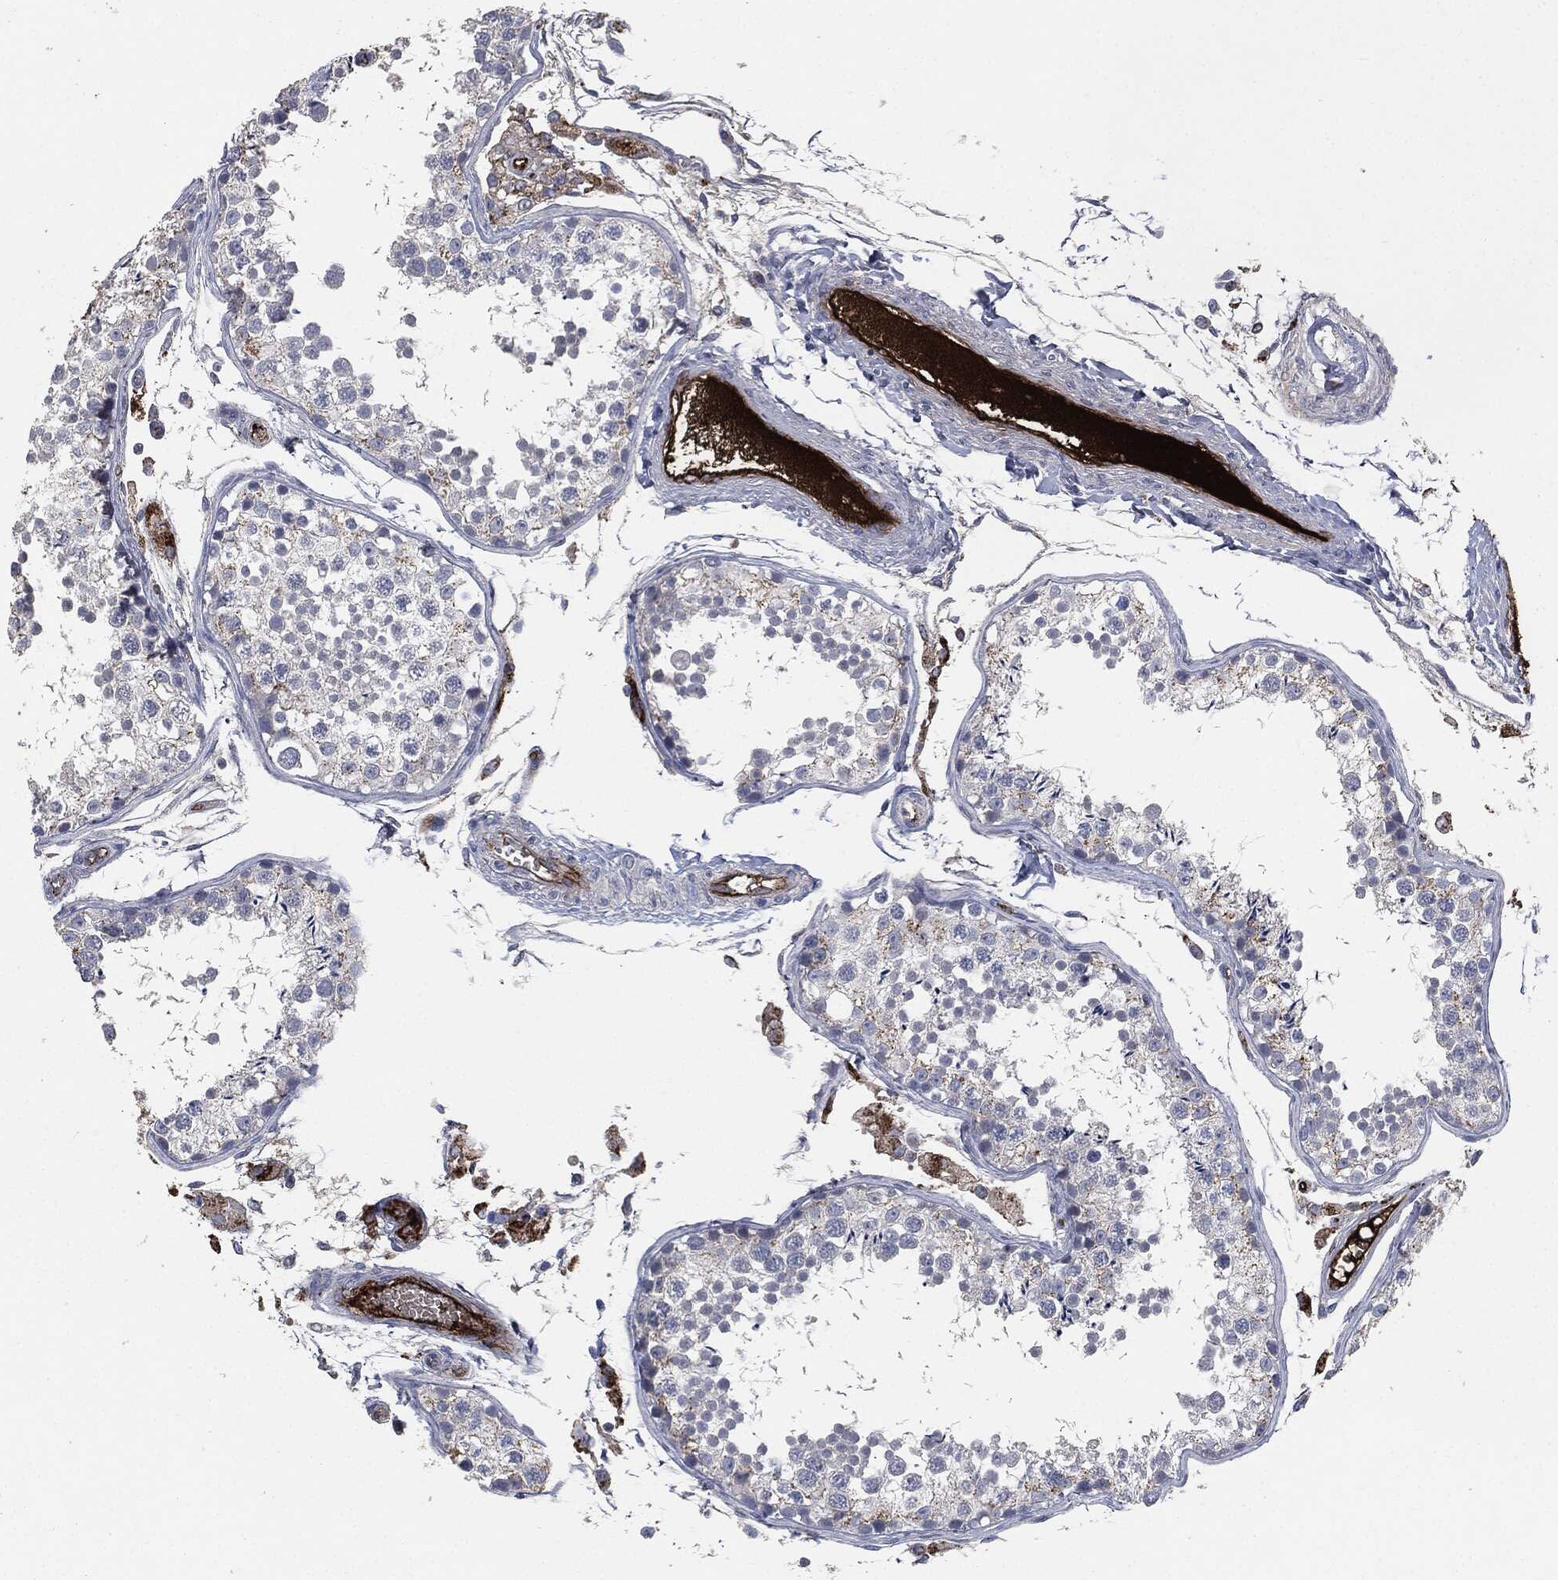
{"staining": {"intensity": "negative", "quantity": "none", "location": "none"}, "tissue": "testis", "cell_type": "Cells in seminiferous ducts", "image_type": "normal", "snomed": [{"axis": "morphology", "description": "Normal tissue, NOS"}, {"axis": "topography", "description": "Testis"}], "caption": "Immunohistochemistry of normal testis reveals no positivity in cells in seminiferous ducts. (Stains: DAB IHC with hematoxylin counter stain, Microscopy: brightfield microscopy at high magnification).", "gene": "APOB", "patient": {"sex": "male", "age": 29}}